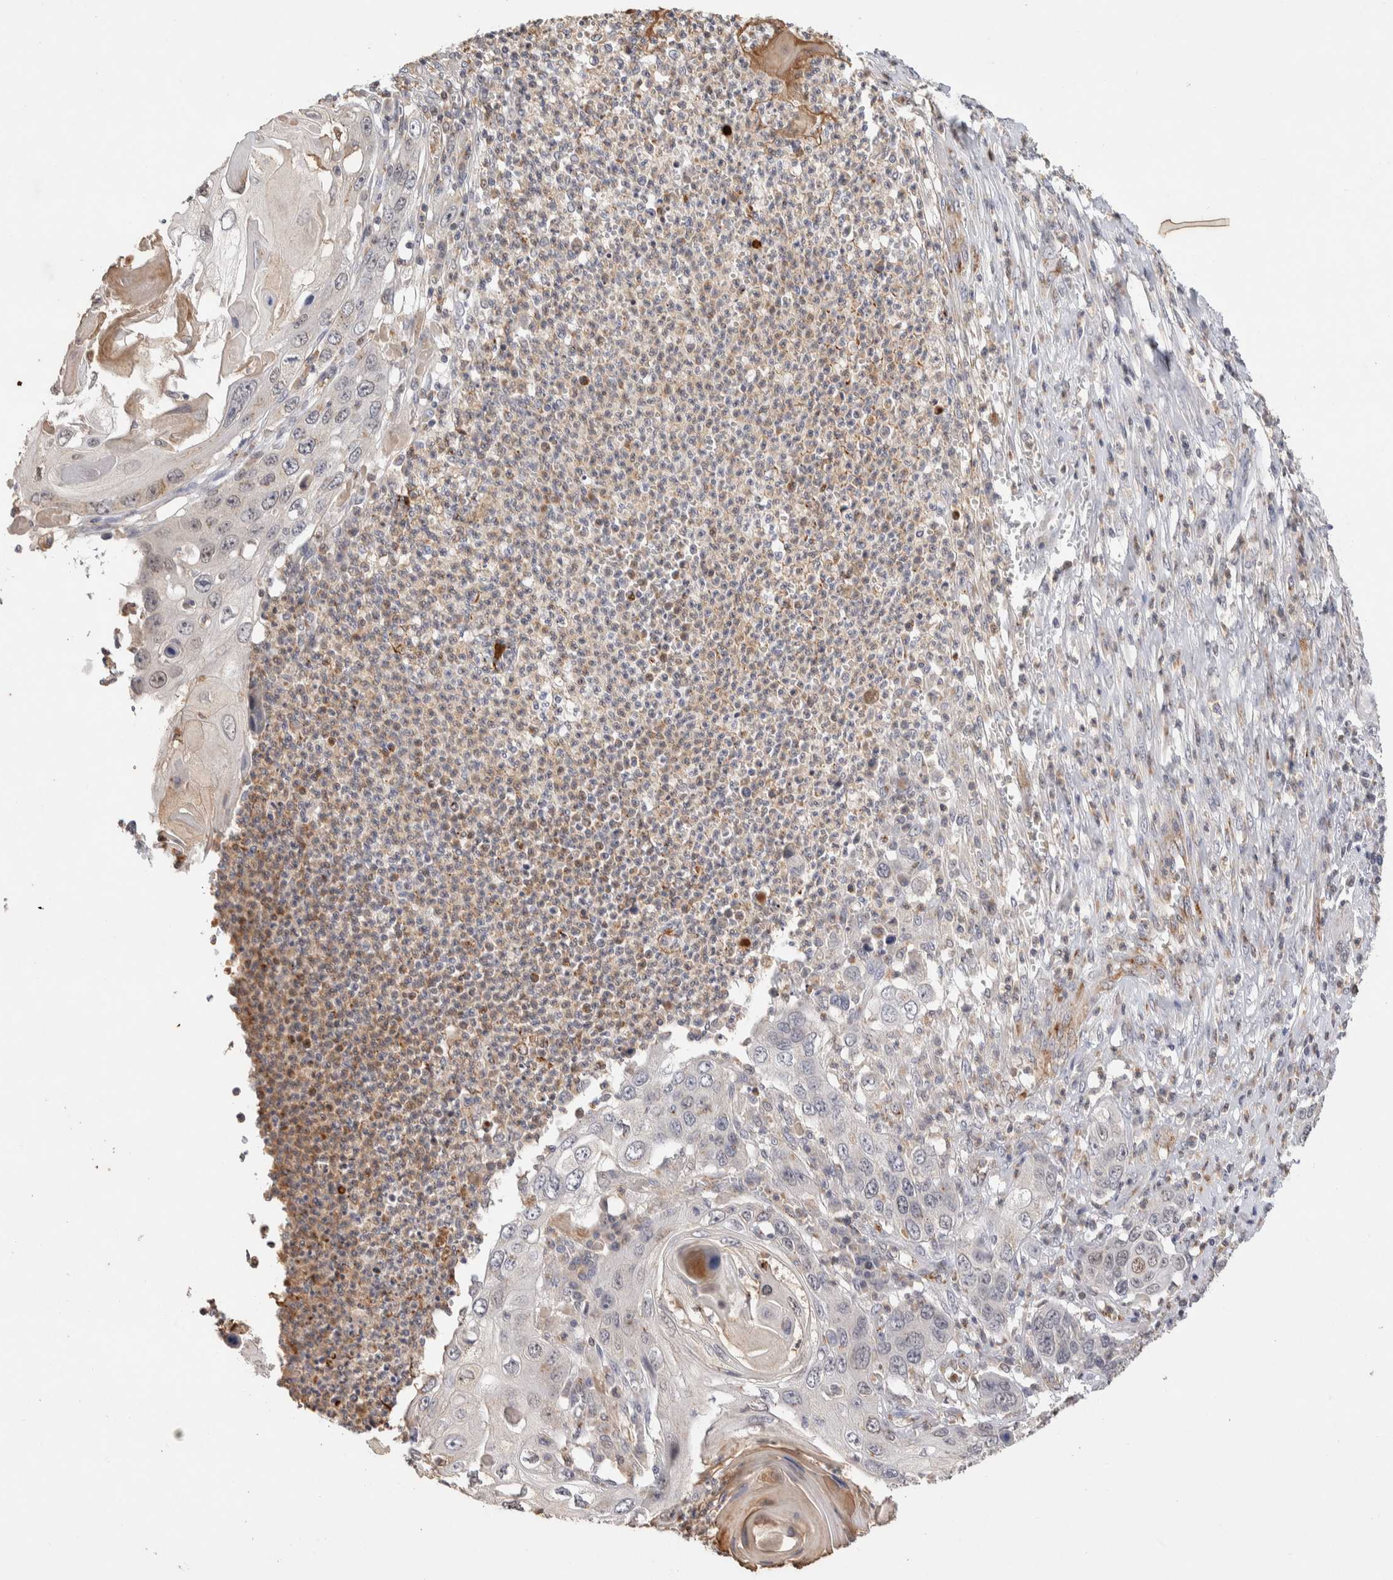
{"staining": {"intensity": "negative", "quantity": "none", "location": "none"}, "tissue": "skin cancer", "cell_type": "Tumor cells", "image_type": "cancer", "snomed": [{"axis": "morphology", "description": "Squamous cell carcinoma, NOS"}, {"axis": "topography", "description": "Skin"}], "caption": "Skin cancer was stained to show a protein in brown. There is no significant expression in tumor cells.", "gene": "NSMAF", "patient": {"sex": "male", "age": 55}}